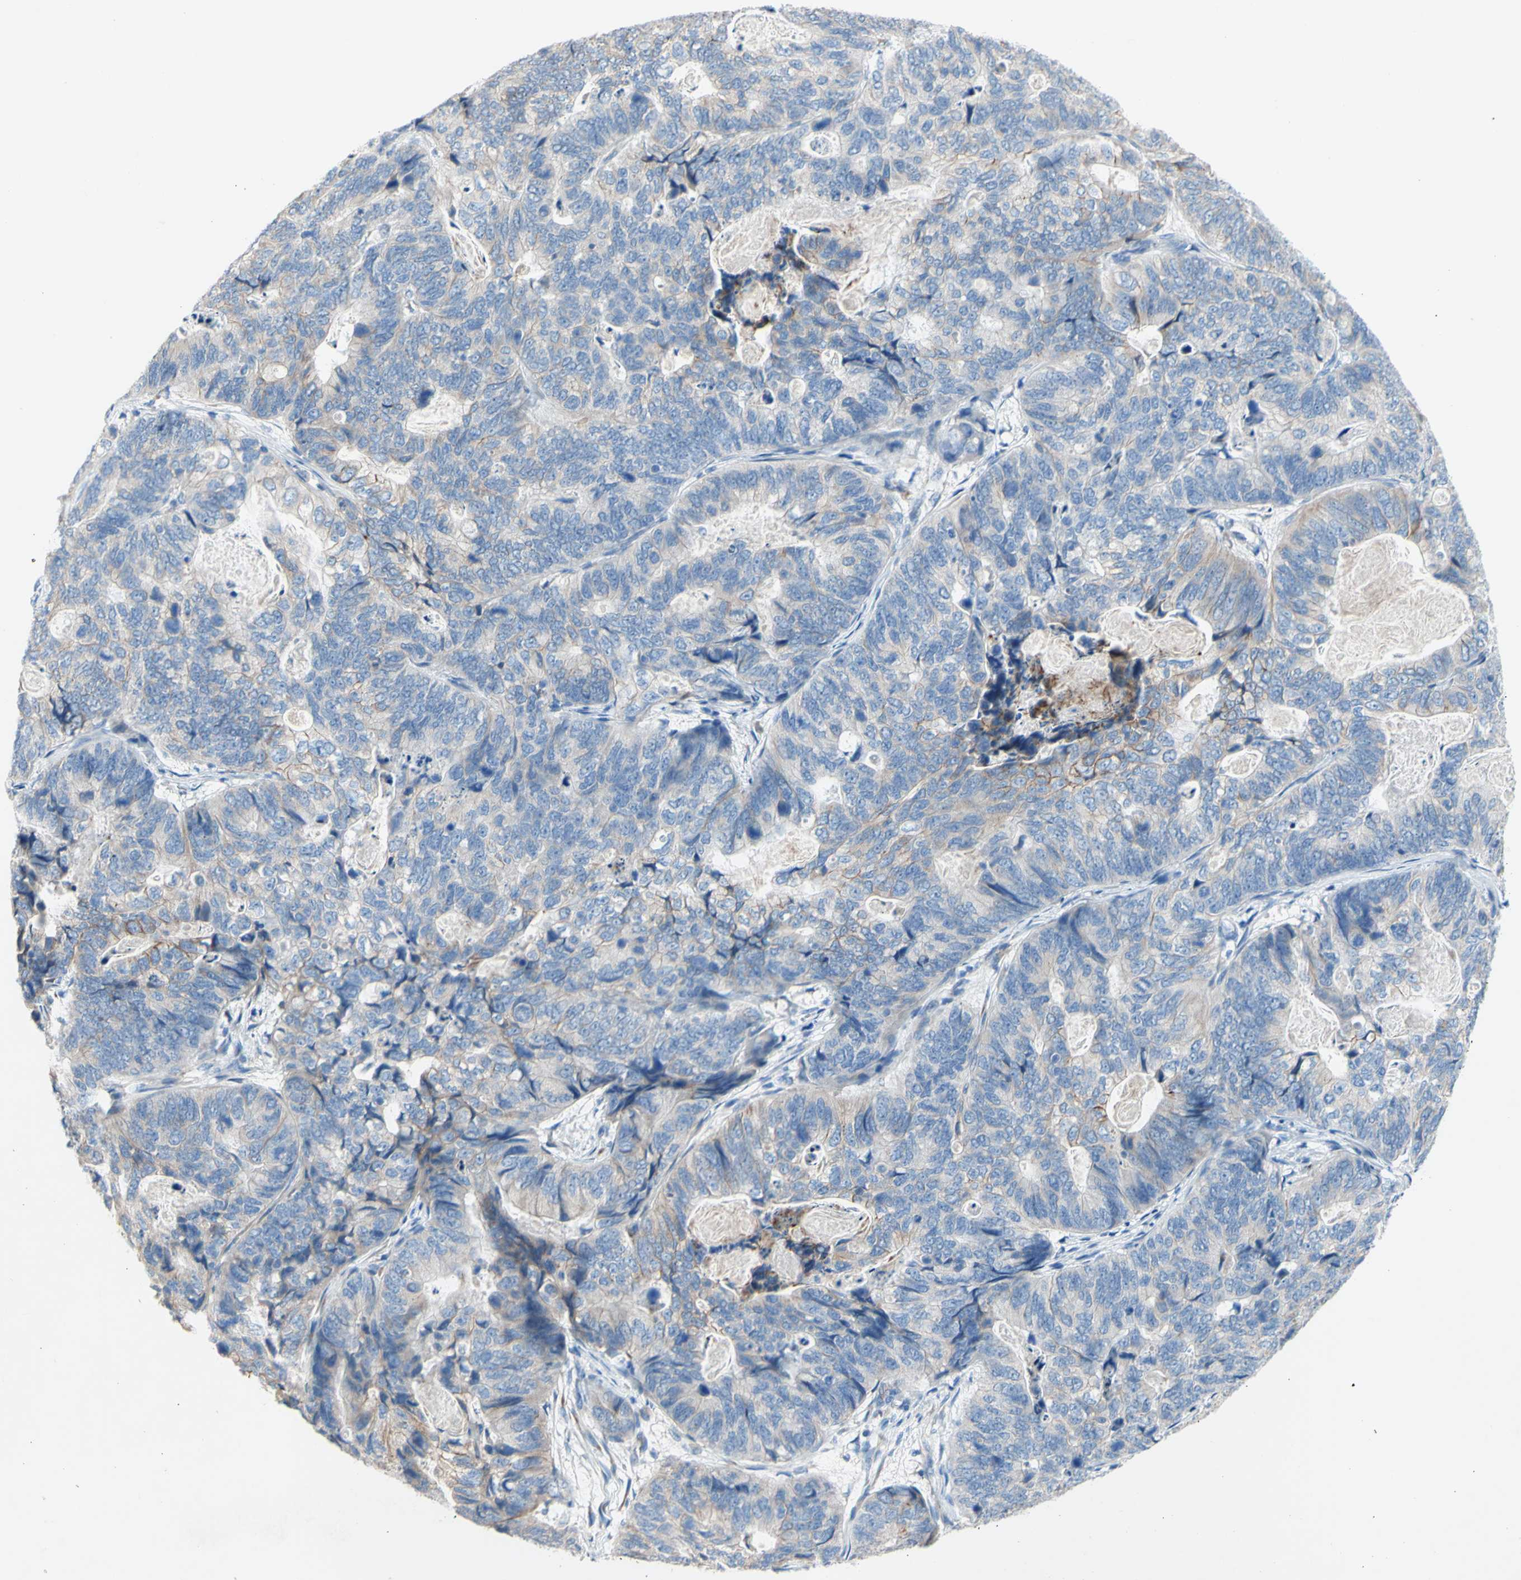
{"staining": {"intensity": "negative", "quantity": "none", "location": "none"}, "tissue": "stomach cancer", "cell_type": "Tumor cells", "image_type": "cancer", "snomed": [{"axis": "morphology", "description": "Adenocarcinoma, NOS"}, {"axis": "topography", "description": "Stomach"}], "caption": "Immunohistochemical staining of stomach cancer reveals no significant expression in tumor cells. The staining is performed using DAB (3,3'-diaminobenzidine) brown chromogen with nuclei counter-stained in using hematoxylin.", "gene": "TMIGD2", "patient": {"sex": "female", "age": 89}}